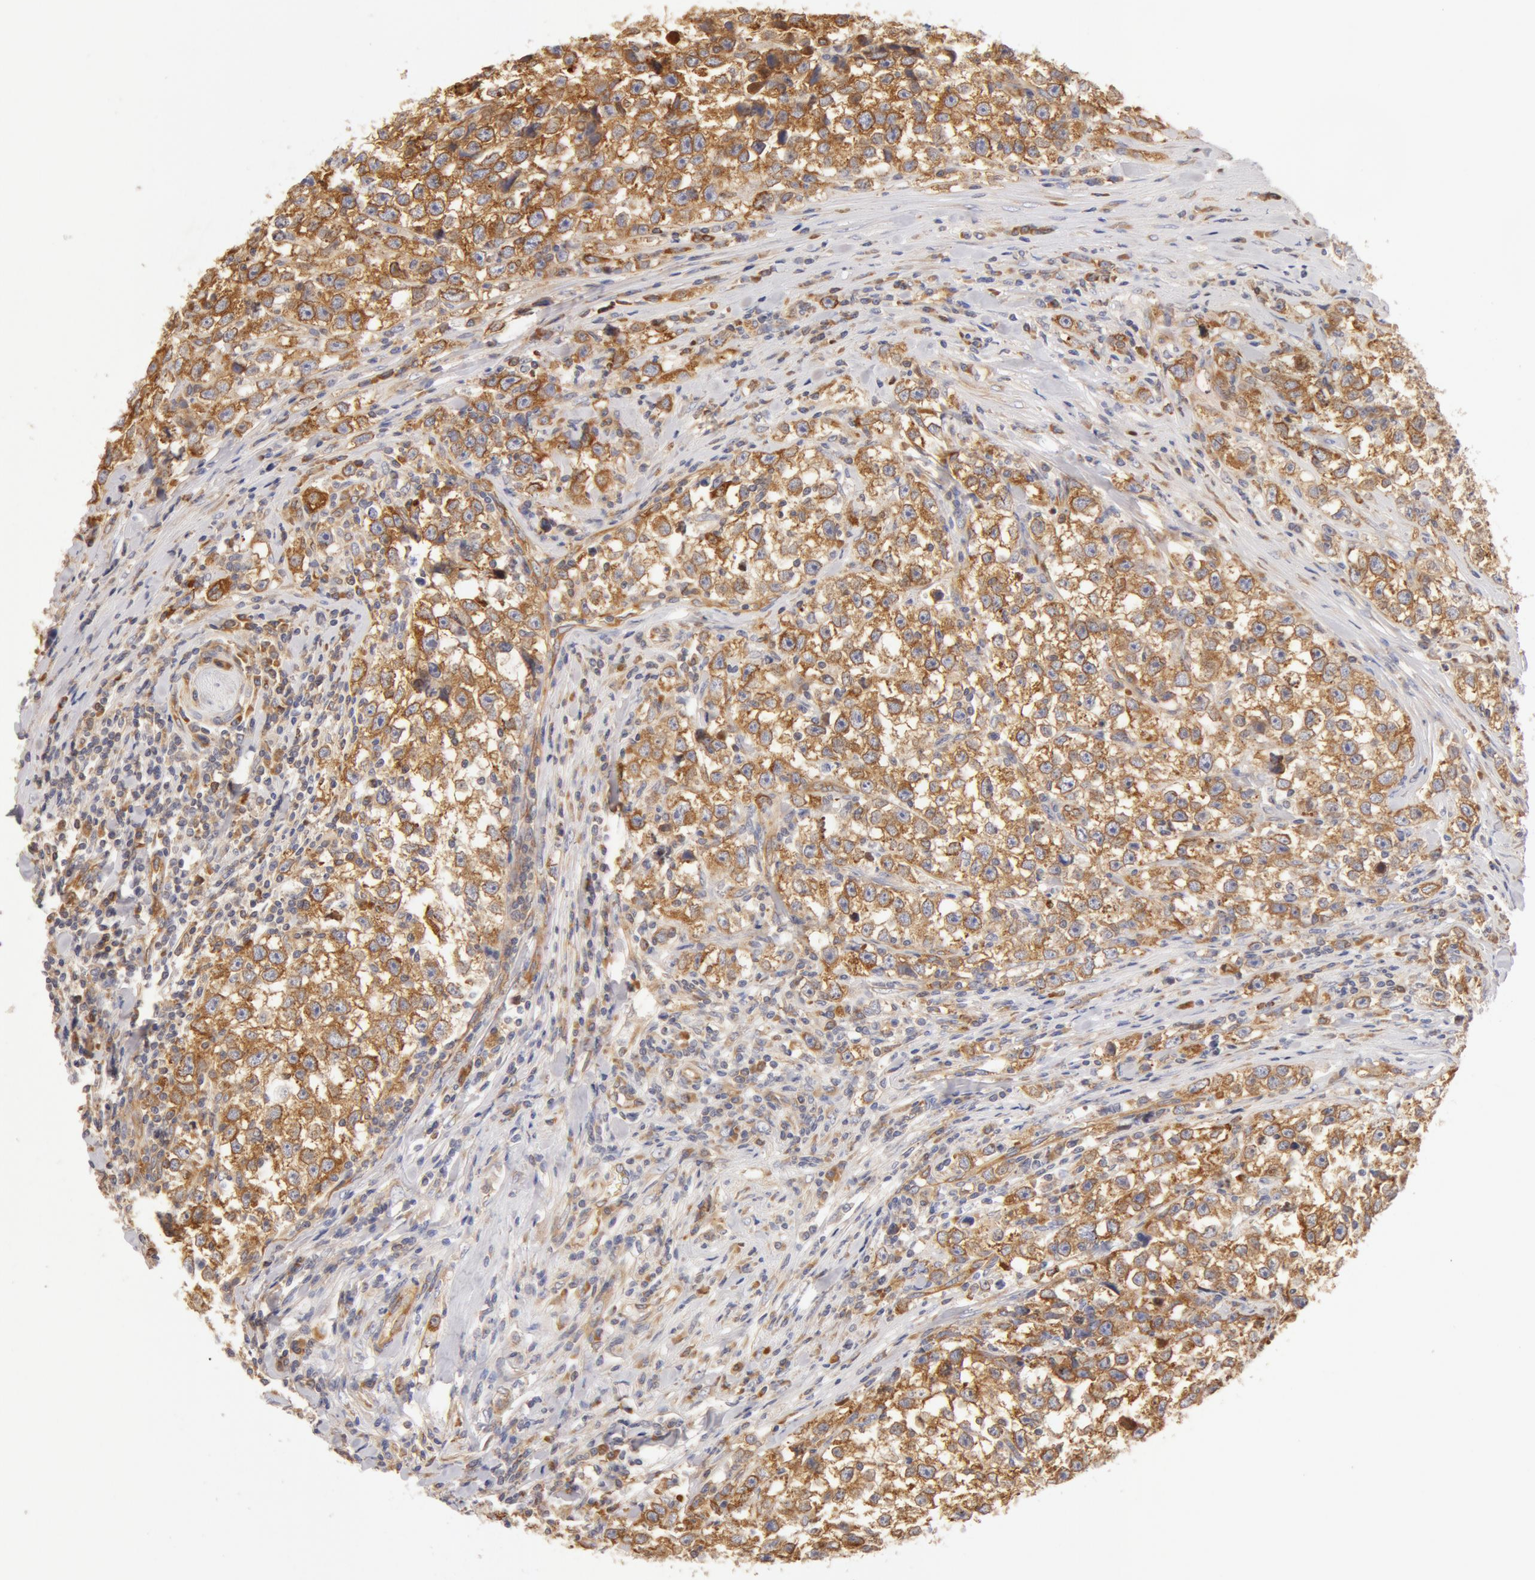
{"staining": {"intensity": "weak", "quantity": ">75%", "location": "cytoplasmic/membranous"}, "tissue": "testis cancer", "cell_type": "Tumor cells", "image_type": "cancer", "snomed": [{"axis": "morphology", "description": "Seminoma, NOS"}, {"axis": "morphology", "description": "Carcinoma, Embryonal, NOS"}, {"axis": "topography", "description": "Testis"}], "caption": "Weak cytoplasmic/membranous positivity is present in about >75% of tumor cells in seminoma (testis). Nuclei are stained in blue.", "gene": "DDX3Y", "patient": {"sex": "male", "age": 30}}